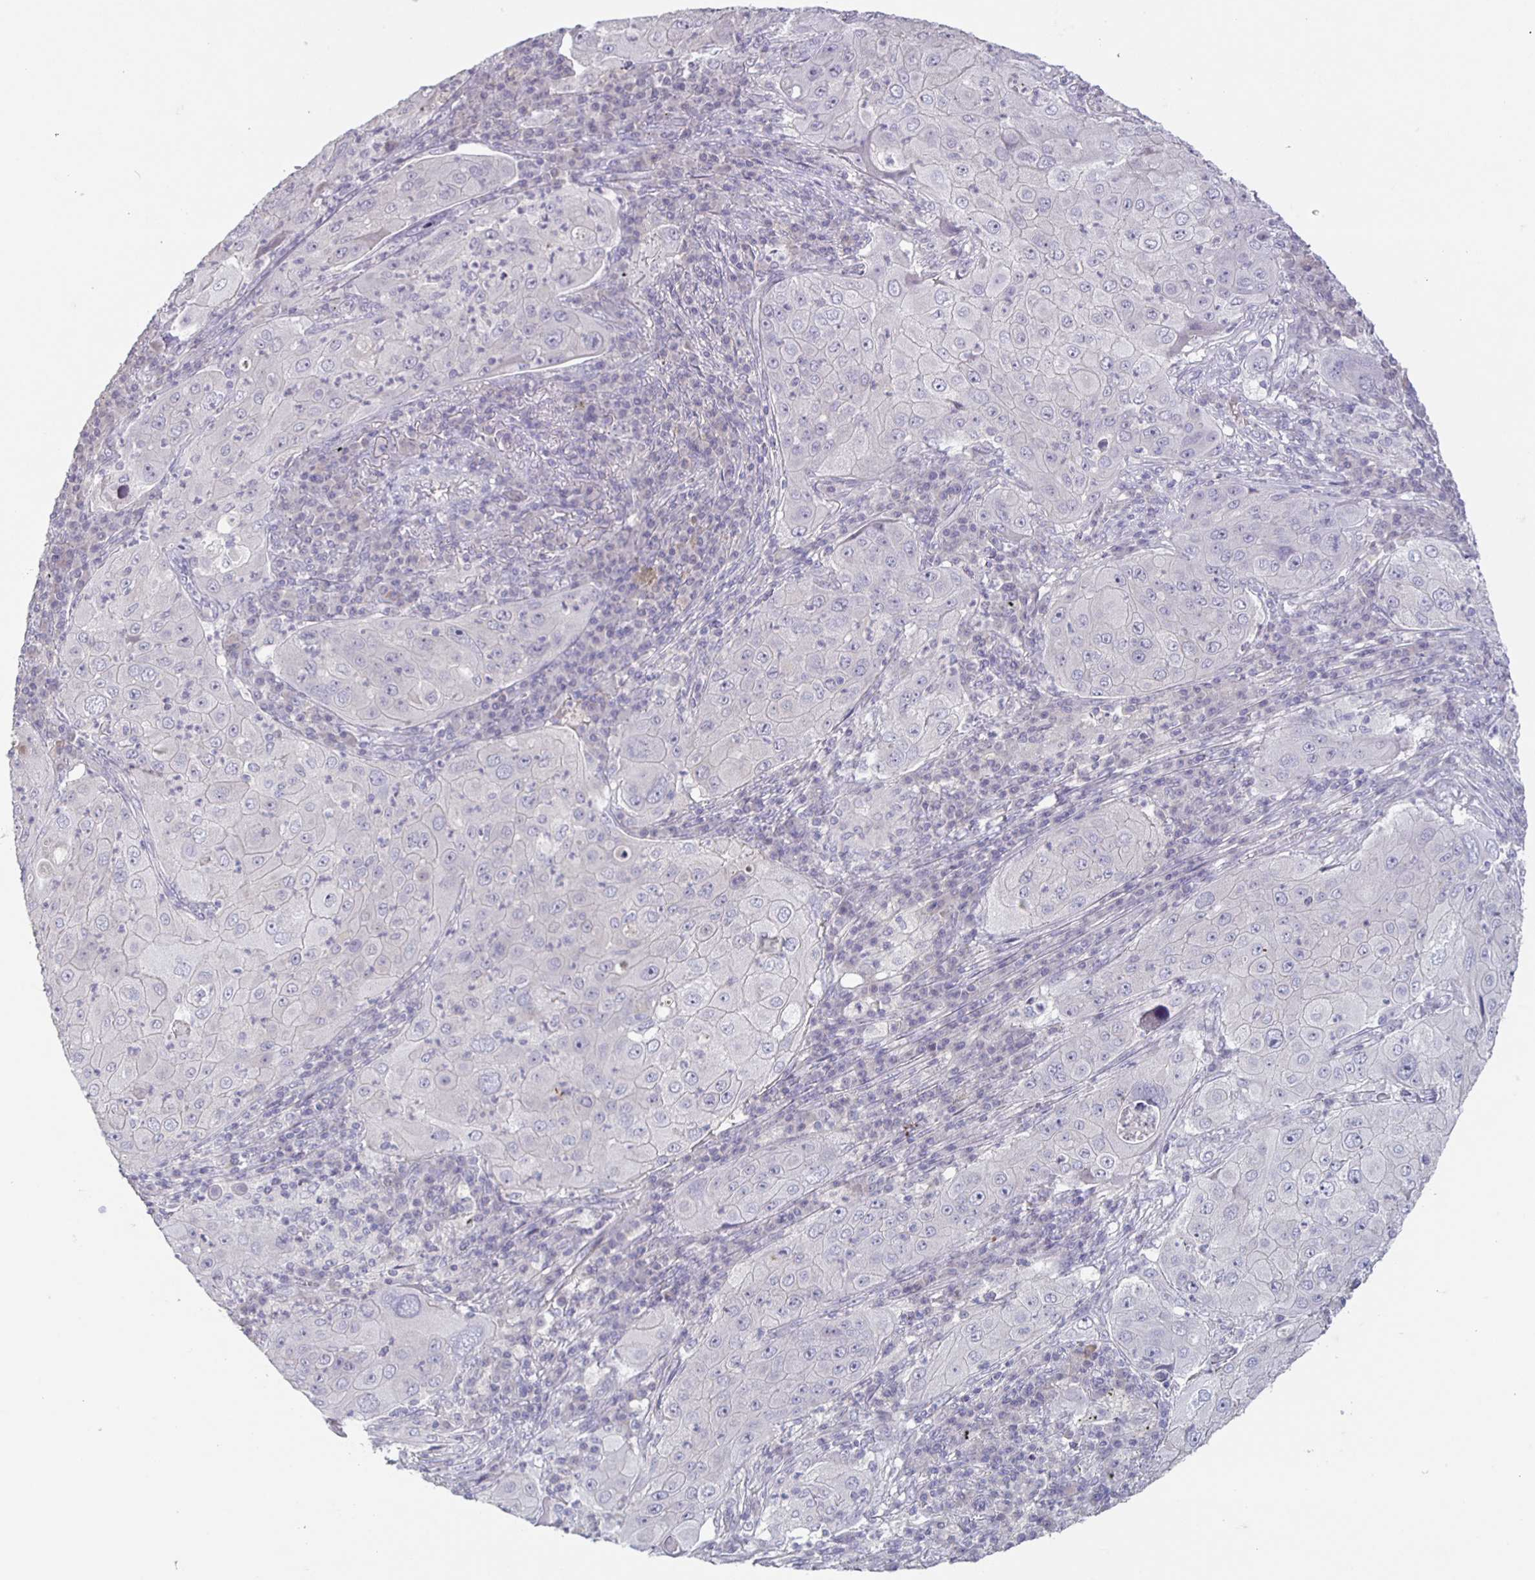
{"staining": {"intensity": "negative", "quantity": "none", "location": "none"}, "tissue": "lung cancer", "cell_type": "Tumor cells", "image_type": "cancer", "snomed": [{"axis": "morphology", "description": "Squamous cell carcinoma, NOS"}, {"axis": "topography", "description": "Lung"}], "caption": "A histopathology image of human squamous cell carcinoma (lung) is negative for staining in tumor cells. The staining is performed using DAB brown chromogen with nuclei counter-stained in using hematoxylin.", "gene": "INSL5", "patient": {"sex": "female", "age": 59}}